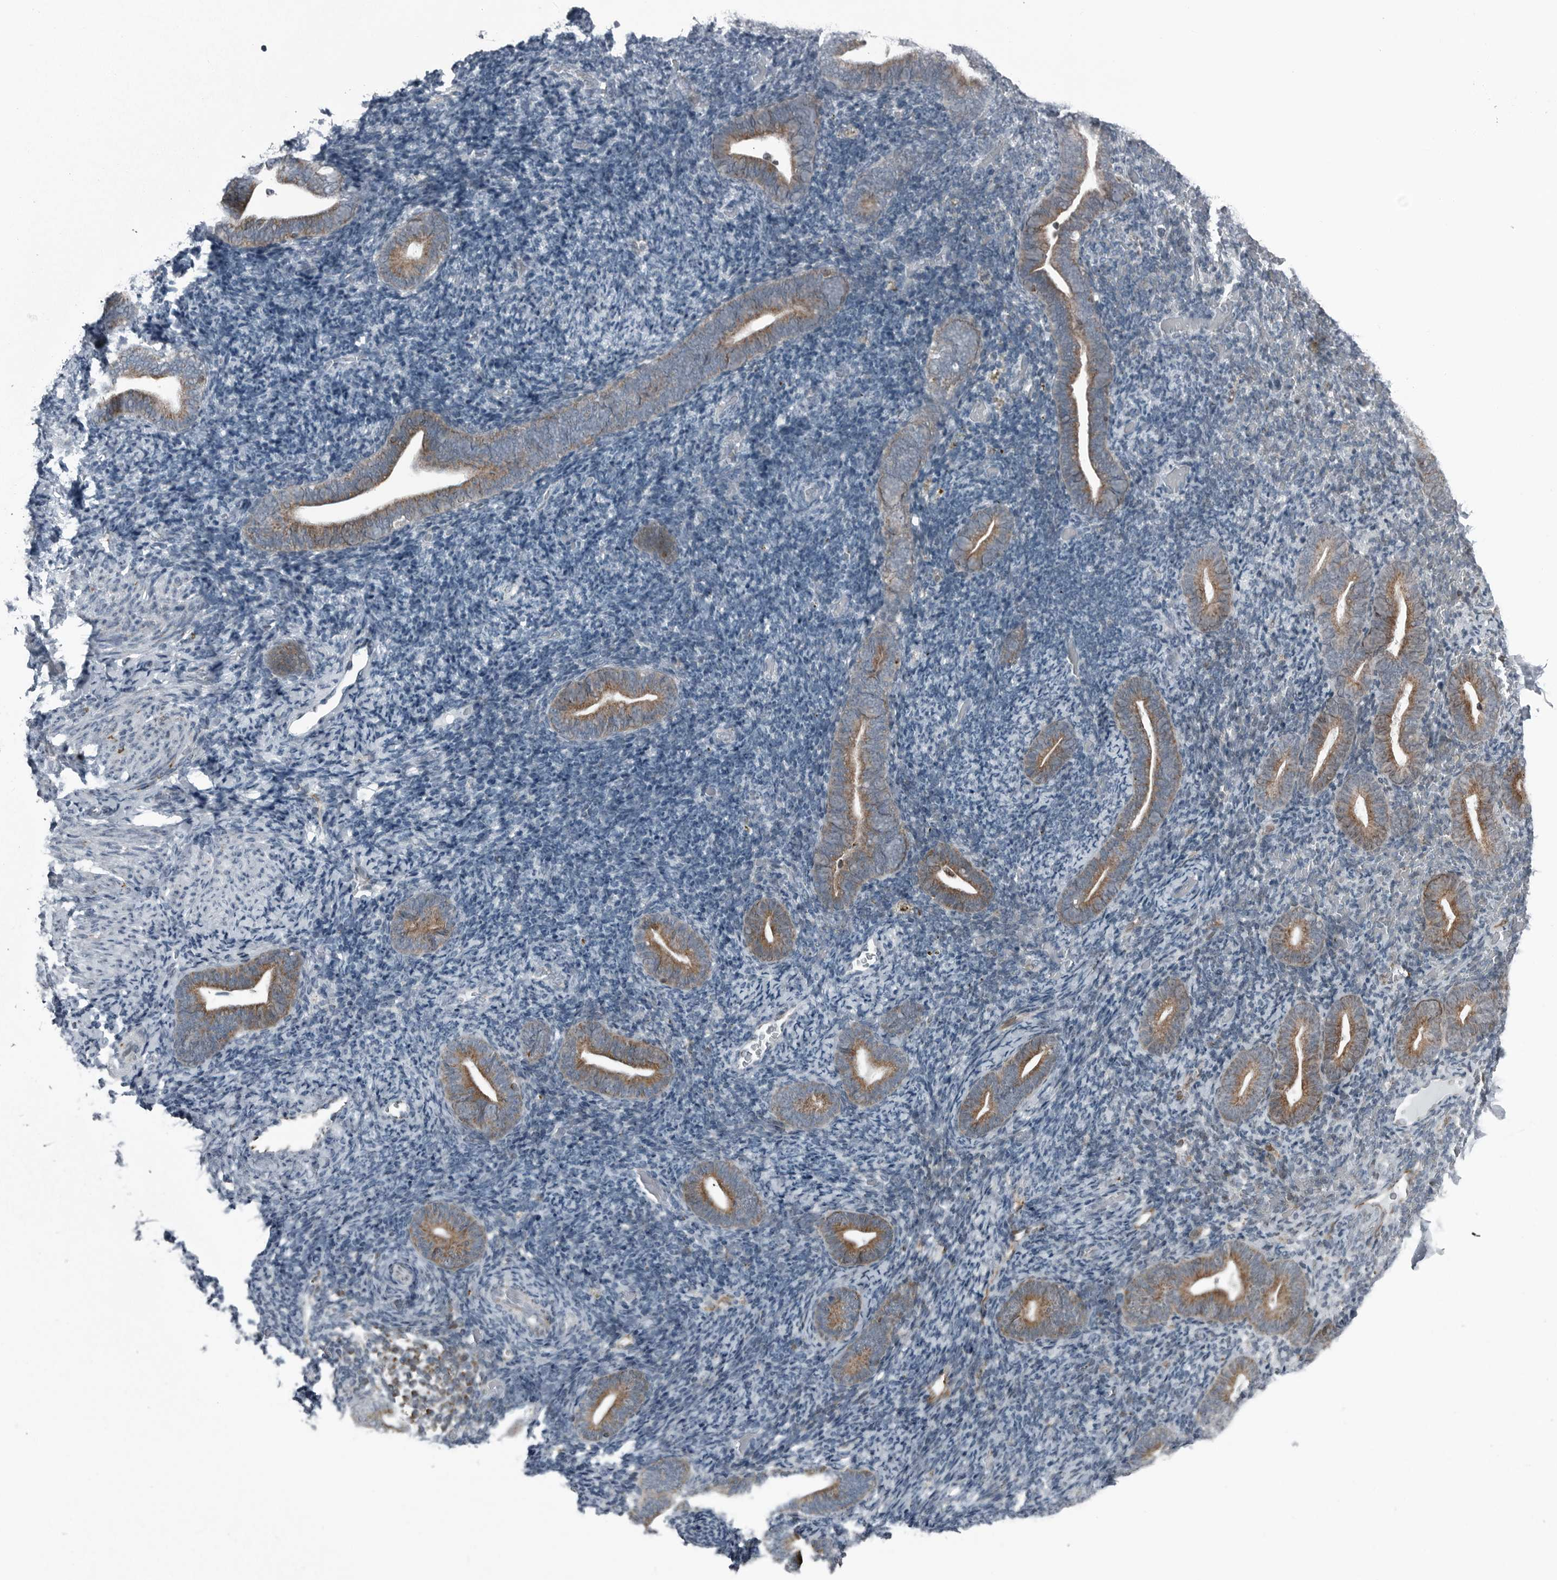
{"staining": {"intensity": "negative", "quantity": "none", "location": "none"}, "tissue": "endometrium", "cell_type": "Cells in endometrial stroma", "image_type": "normal", "snomed": [{"axis": "morphology", "description": "Normal tissue, NOS"}, {"axis": "topography", "description": "Endometrium"}], "caption": "Micrograph shows no protein expression in cells in endometrial stroma of benign endometrium. The staining was performed using DAB (3,3'-diaminobenzidine) to visualize the protein expression in brown, while the nuclei were stained in blue with hematoxylin (Magnification: 20x).", "gene": "GAK", "patient": {"sex": "female", "age": 51}}